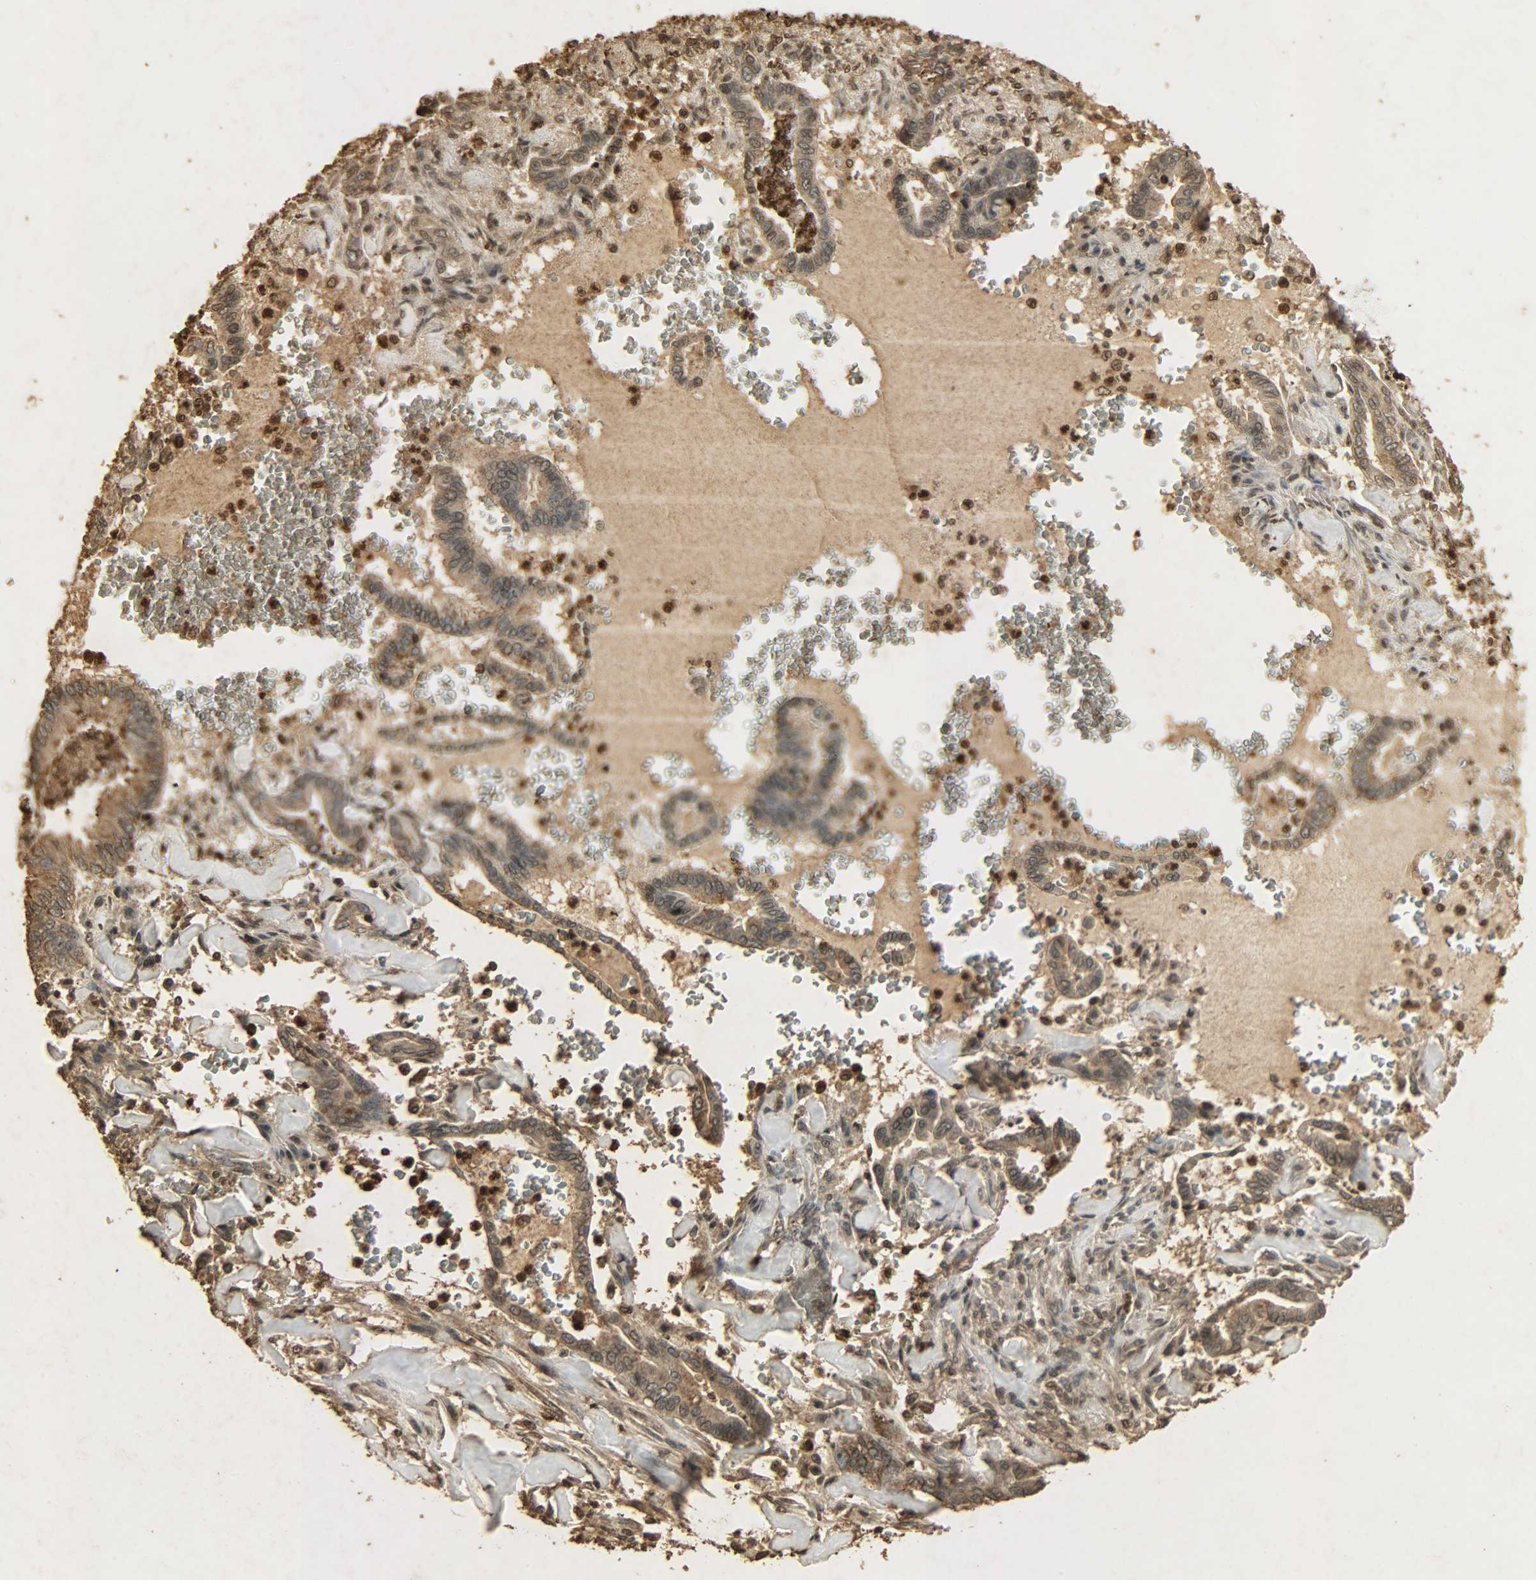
{"staining": {"intensity": "moderate", "quantity": ">75%", "location": "cytoplasmic/membranous,nuclear"}, "tissue": "liver cancer", "cell_type": "Tumor cells", "image_type": "cancer", "snomed": [{"axis": "morphology", "description": "Cholangiocarcinoma"}, {"axis": "topography", "description": "Liver"}], "caption": "Moderate cytoplasmic/membranous and nuclear staining for a protein is identified in approximately >75% of tumor cells of liver cancer using immunohistochemistry.", "gene": "PPP3R1", "patient": {"sex": "female", "age": 67}}